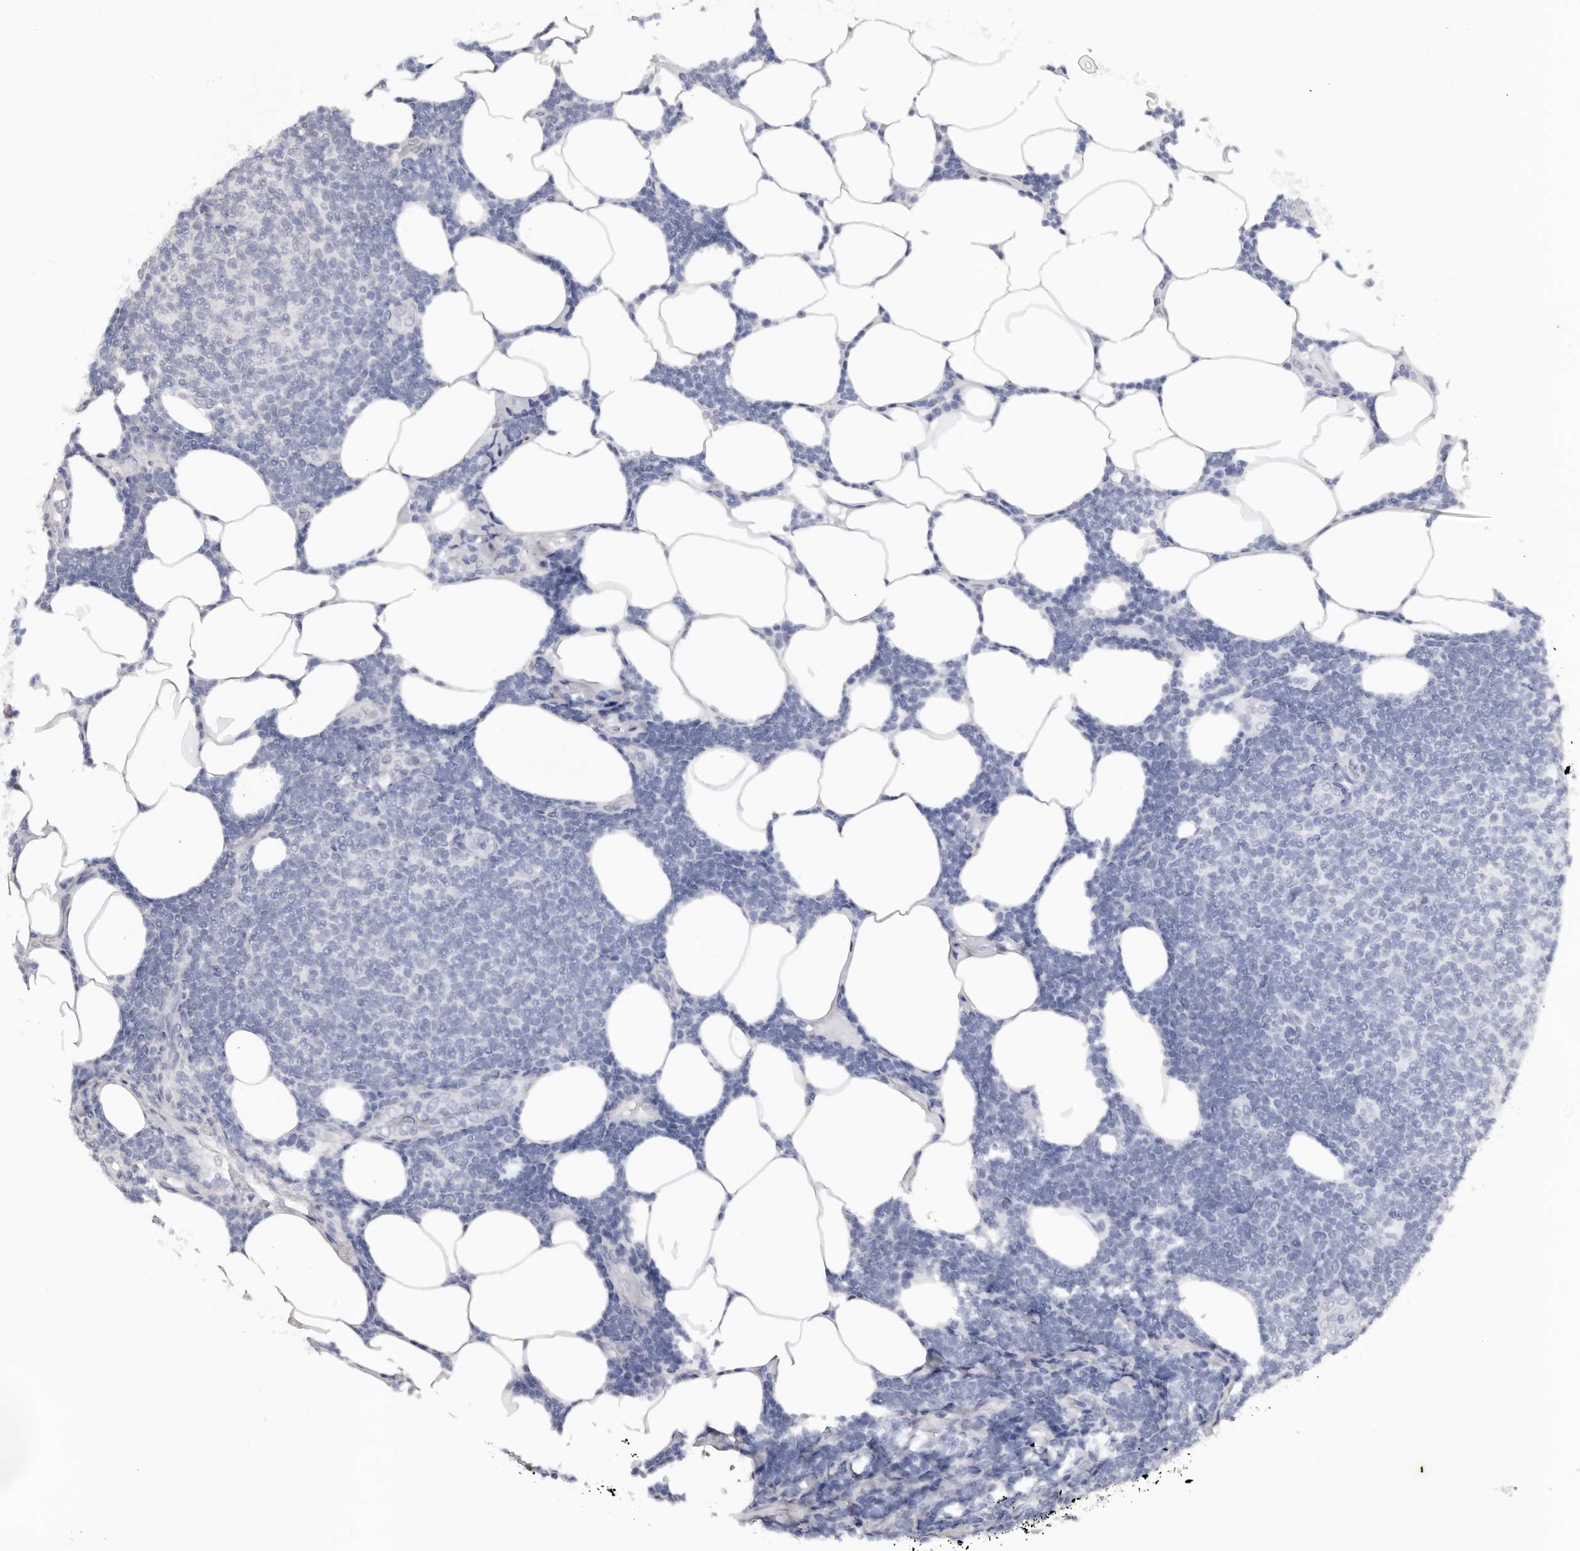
{"staining": {"intensity": "negative", "quantity": "none", "location": "none"}, "tissue": "lymphoma", "cell_type": "Tumor cells", "image_type": "cancer", "snomed": [{"axis": "morphology", "description": "Malignant lymphoma, non-Hodgkin's type, Low grade"}, {"axis": "topography", "description": "Lymph node"}], "caption": "Photomicrograph shows no protein staining in tumor cells of lymphoma tissue.", "gene": "MDP1", "patient": {"sex": "male", "age": 66}}